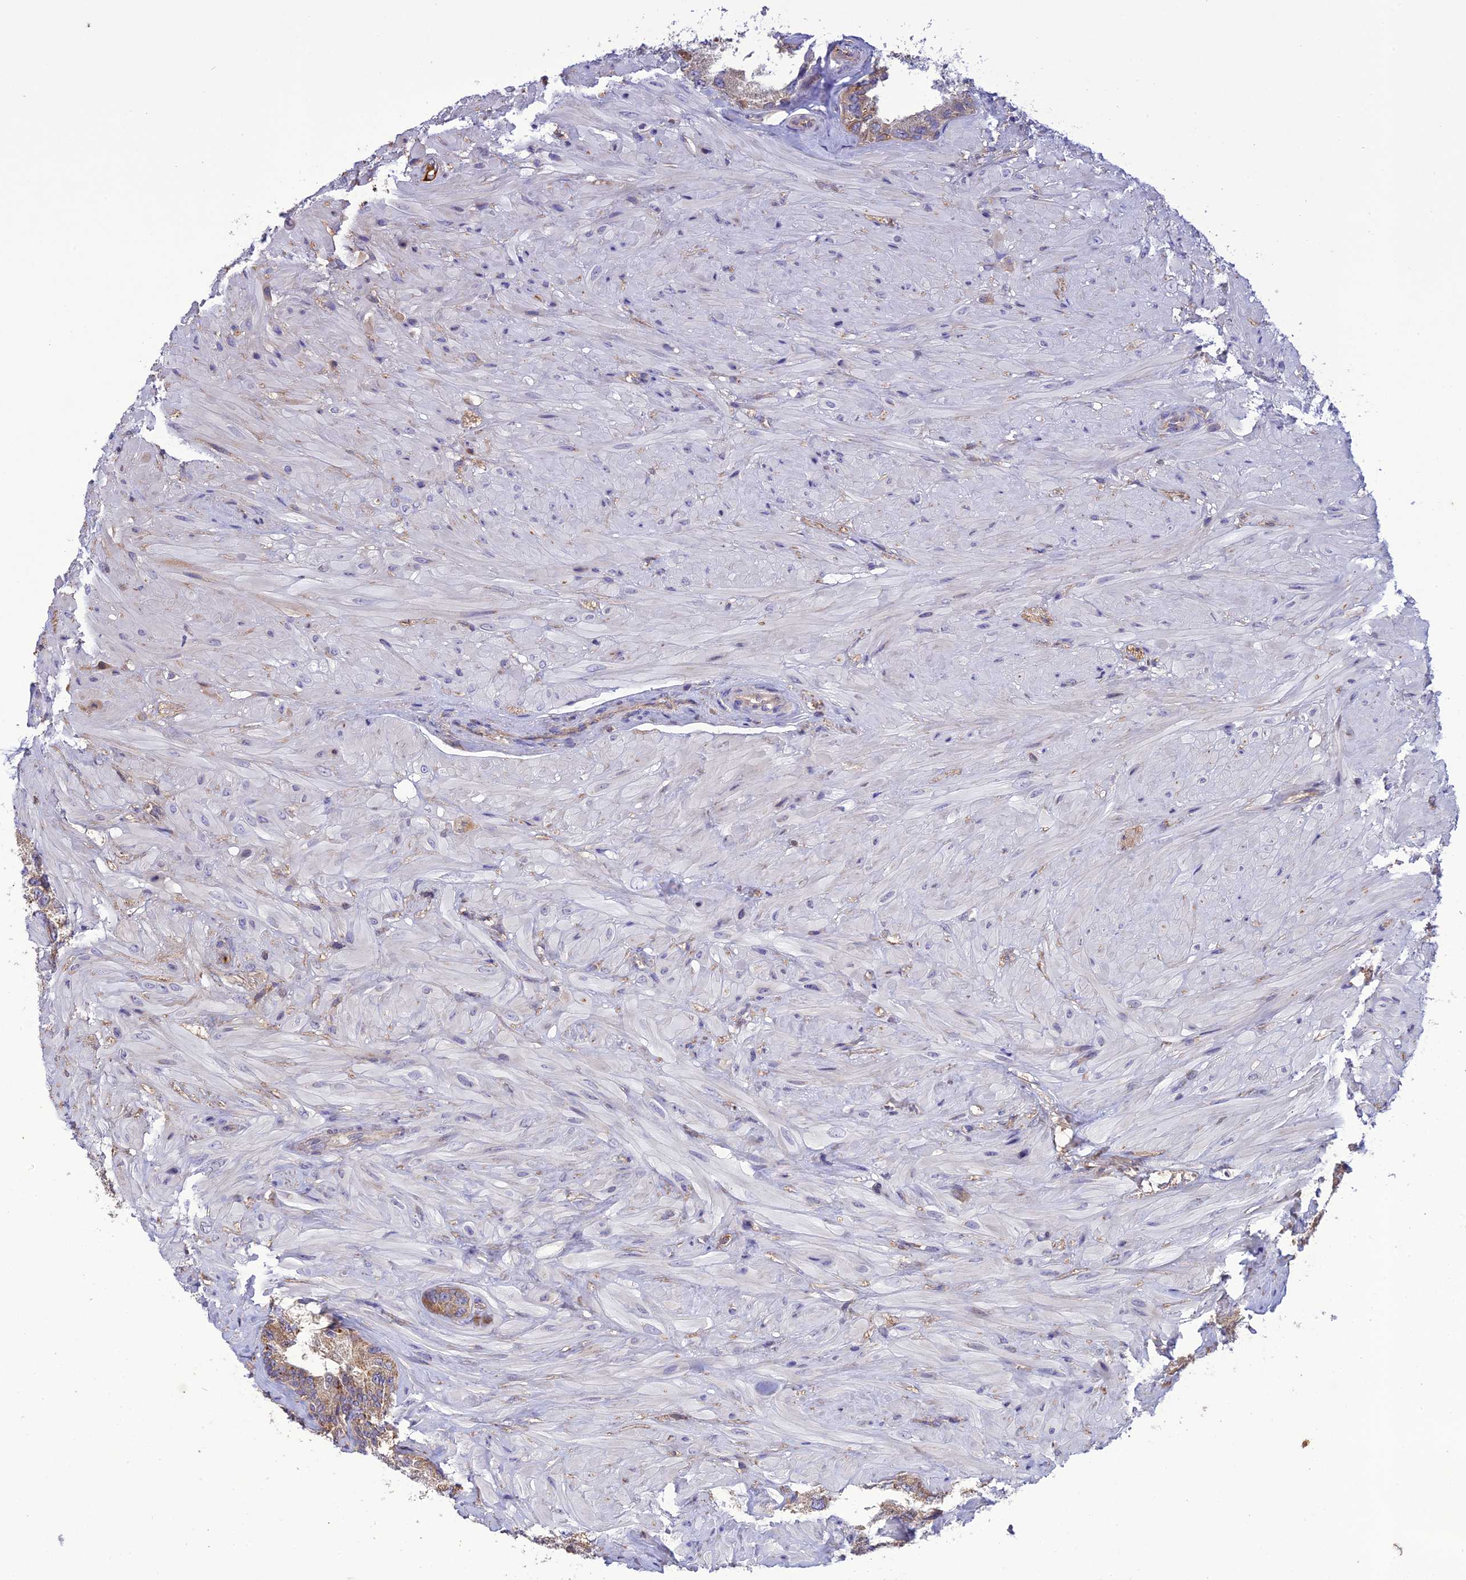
{"staining": {"intensity": "moderate", "quantity": "25%-75%", "location": "cytoplasmic/membranous"}, "tissue": "seminal vesicle", "cell_type": "Glandular cells", "image_type": "normal", "snomed": [{"axis": "morphology", "description": "Normal tissue, NOS"}, {"axis": "topography", "description": "Seminal veicle"}, {"axis": "topography", "description": "Peripheral nerve tissue"}], "caption": "Seminal vesicle stained with DAB (3,3'-diaminobenzidine) immunohistochemistry (IHC) reveals medium levels of moderate cytoplasmic/membranous staining in about 25%-75% of glandular cells.", "gene": "MIOS", "patient": {"sex": "male", "age": 67}}